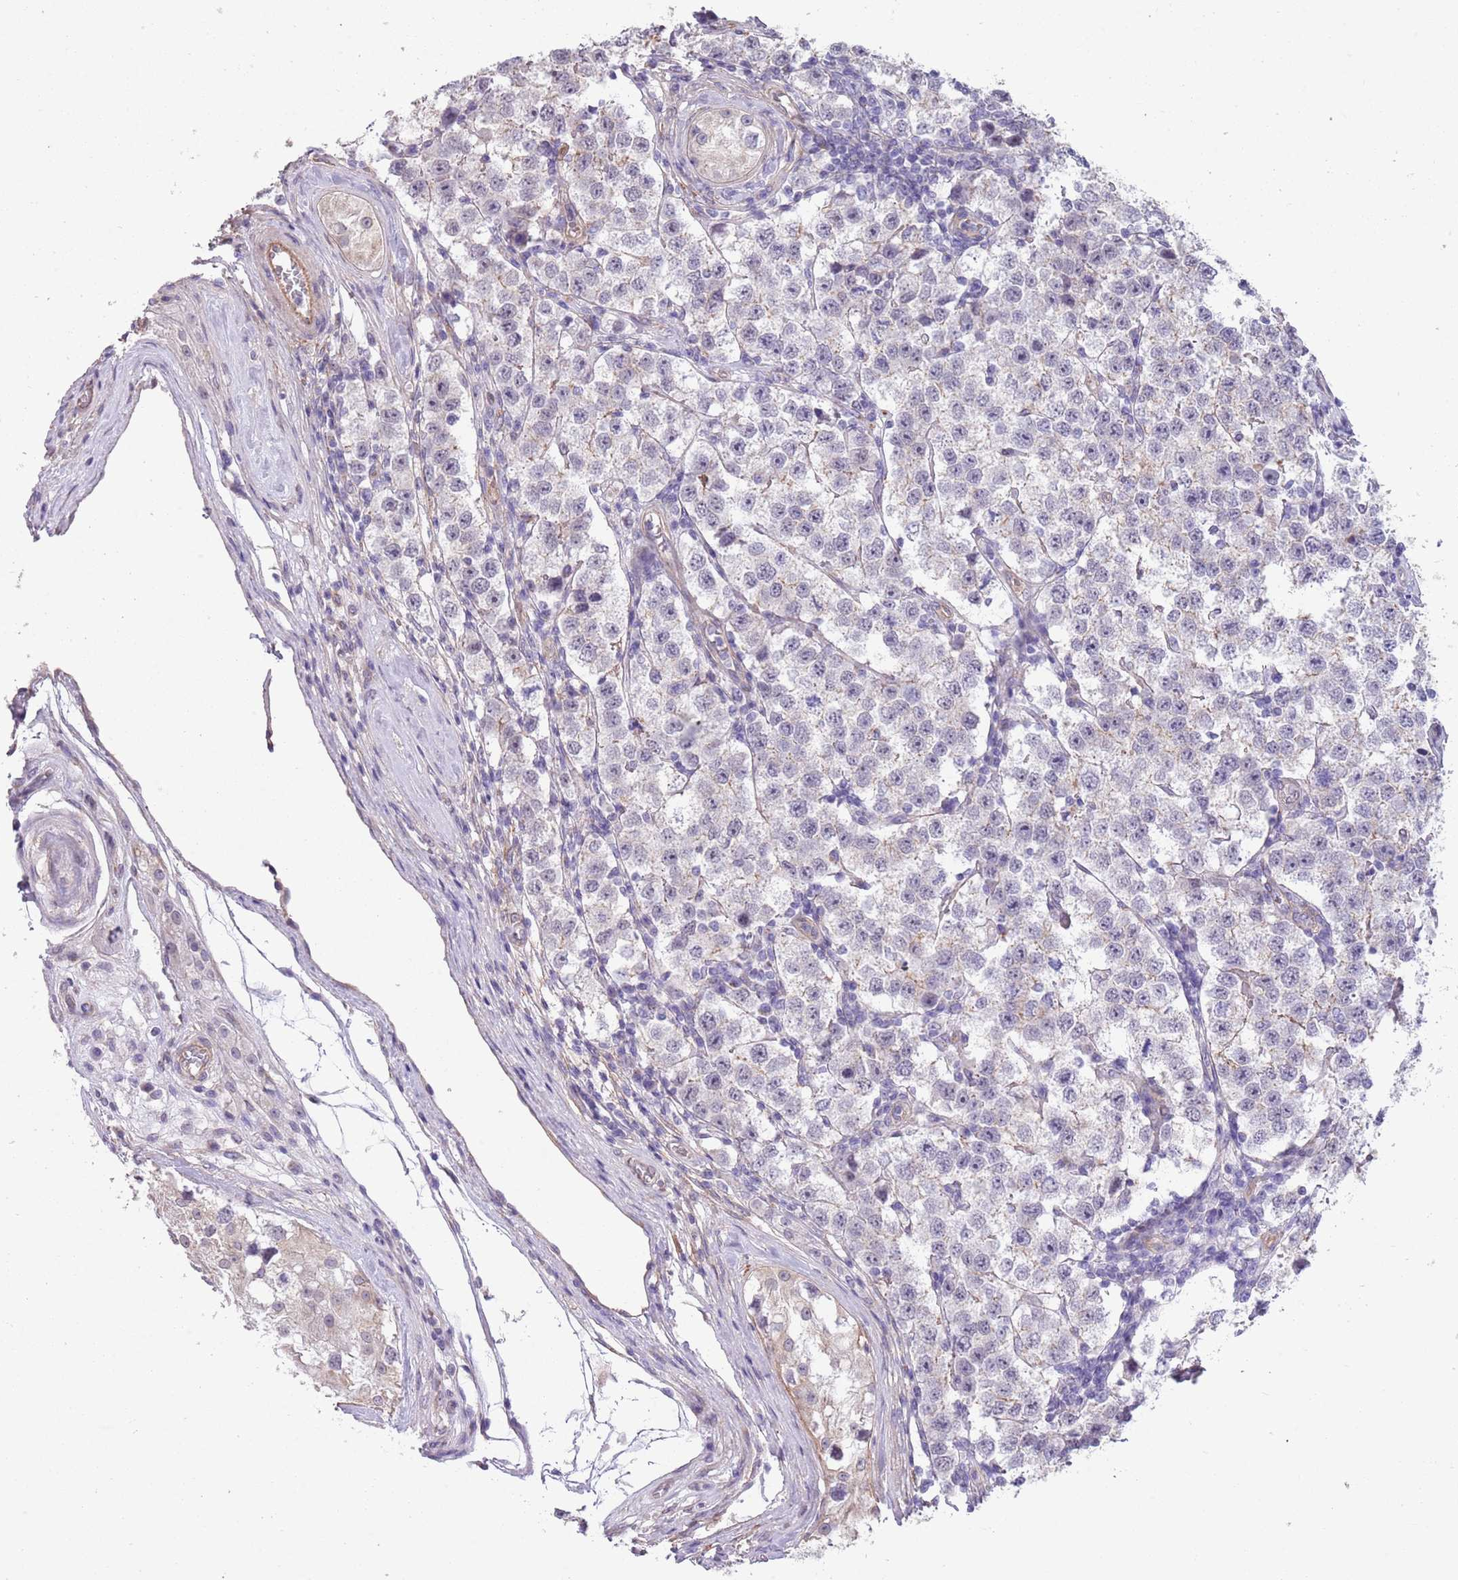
{"staining": {"intensity": "negative", "quantity": "none", "location": "none"}, "tissue": "testis cancer", "cell_type": "Tumor cells", "image_type": "cancer", "snomed": [{"axis": "morphology", "description": "Seminoma, NOS"}, {"axis": "topography", "description": "Testis"}], "caption": "Seminoma (testis) was stained to show a protein in brown. There is no significant expression in tumor cells. (Stains: DAB (3,3'-diaminobenzidine) immunohistochemistry with hematoxylin counter stain, Microscopy: brightfield microscopy at high magnification).", "gene": "CREBZF", "patient": {"sex": "male", "age": 34}}